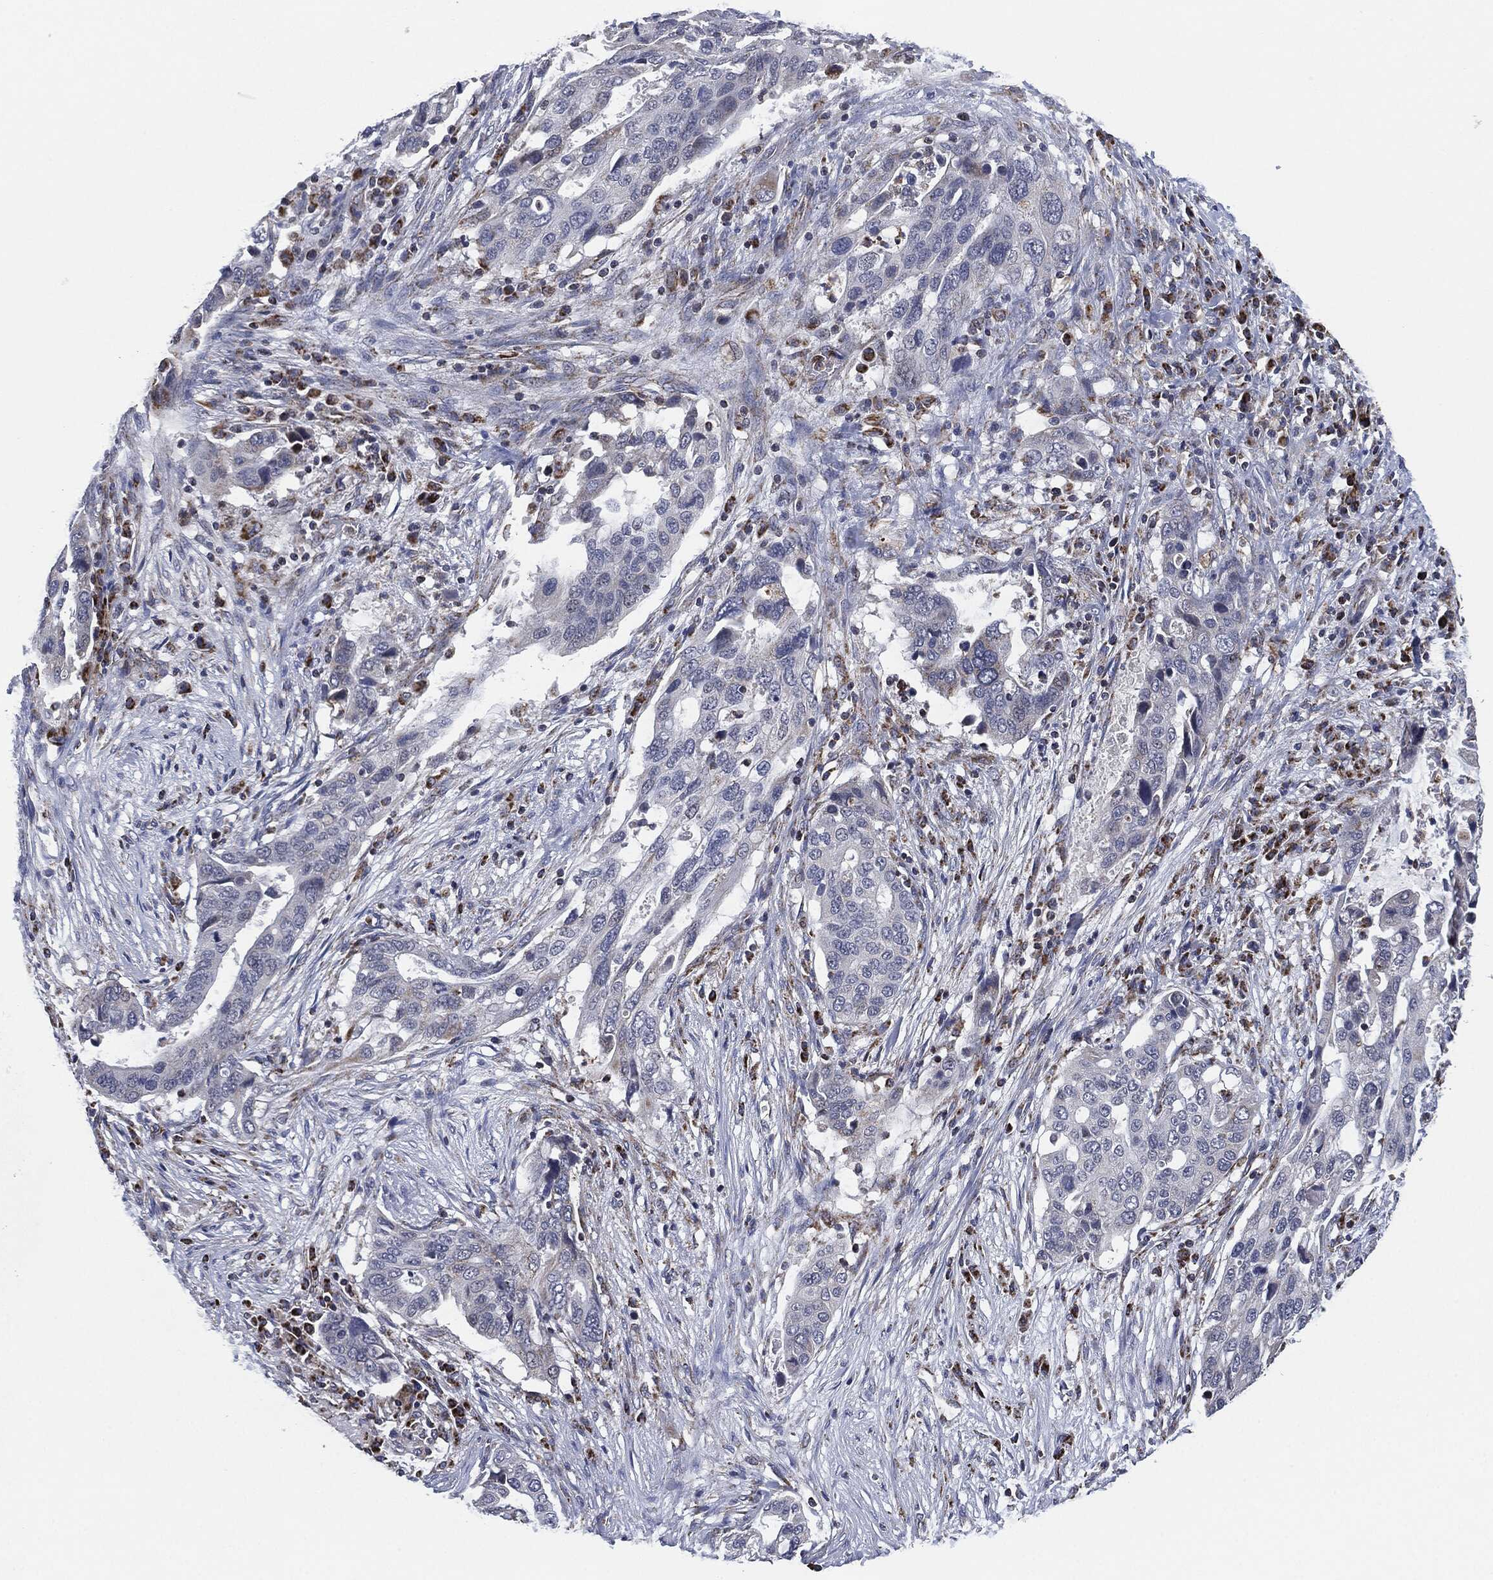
{"staining": {"intensity": "negative", "quantity": "none", "location": "none"}, "tissue": "stomach cancer", "cell_type": "Tumor cells", "image_type": "cancer", "snomed": [{"axis": "morphology", "description": "Adenocarcinoma, NOS"}, {"axis": "topography", "description": "Stomach"}], "caption": "IHC photomicrograph of neoplastic tissue: stomach adenocarcinoma stained with DAB shows no significant protein expression in tumor cells.", "gene": "NDUFV2", "patient": {"sex": "male", "age": 54}}